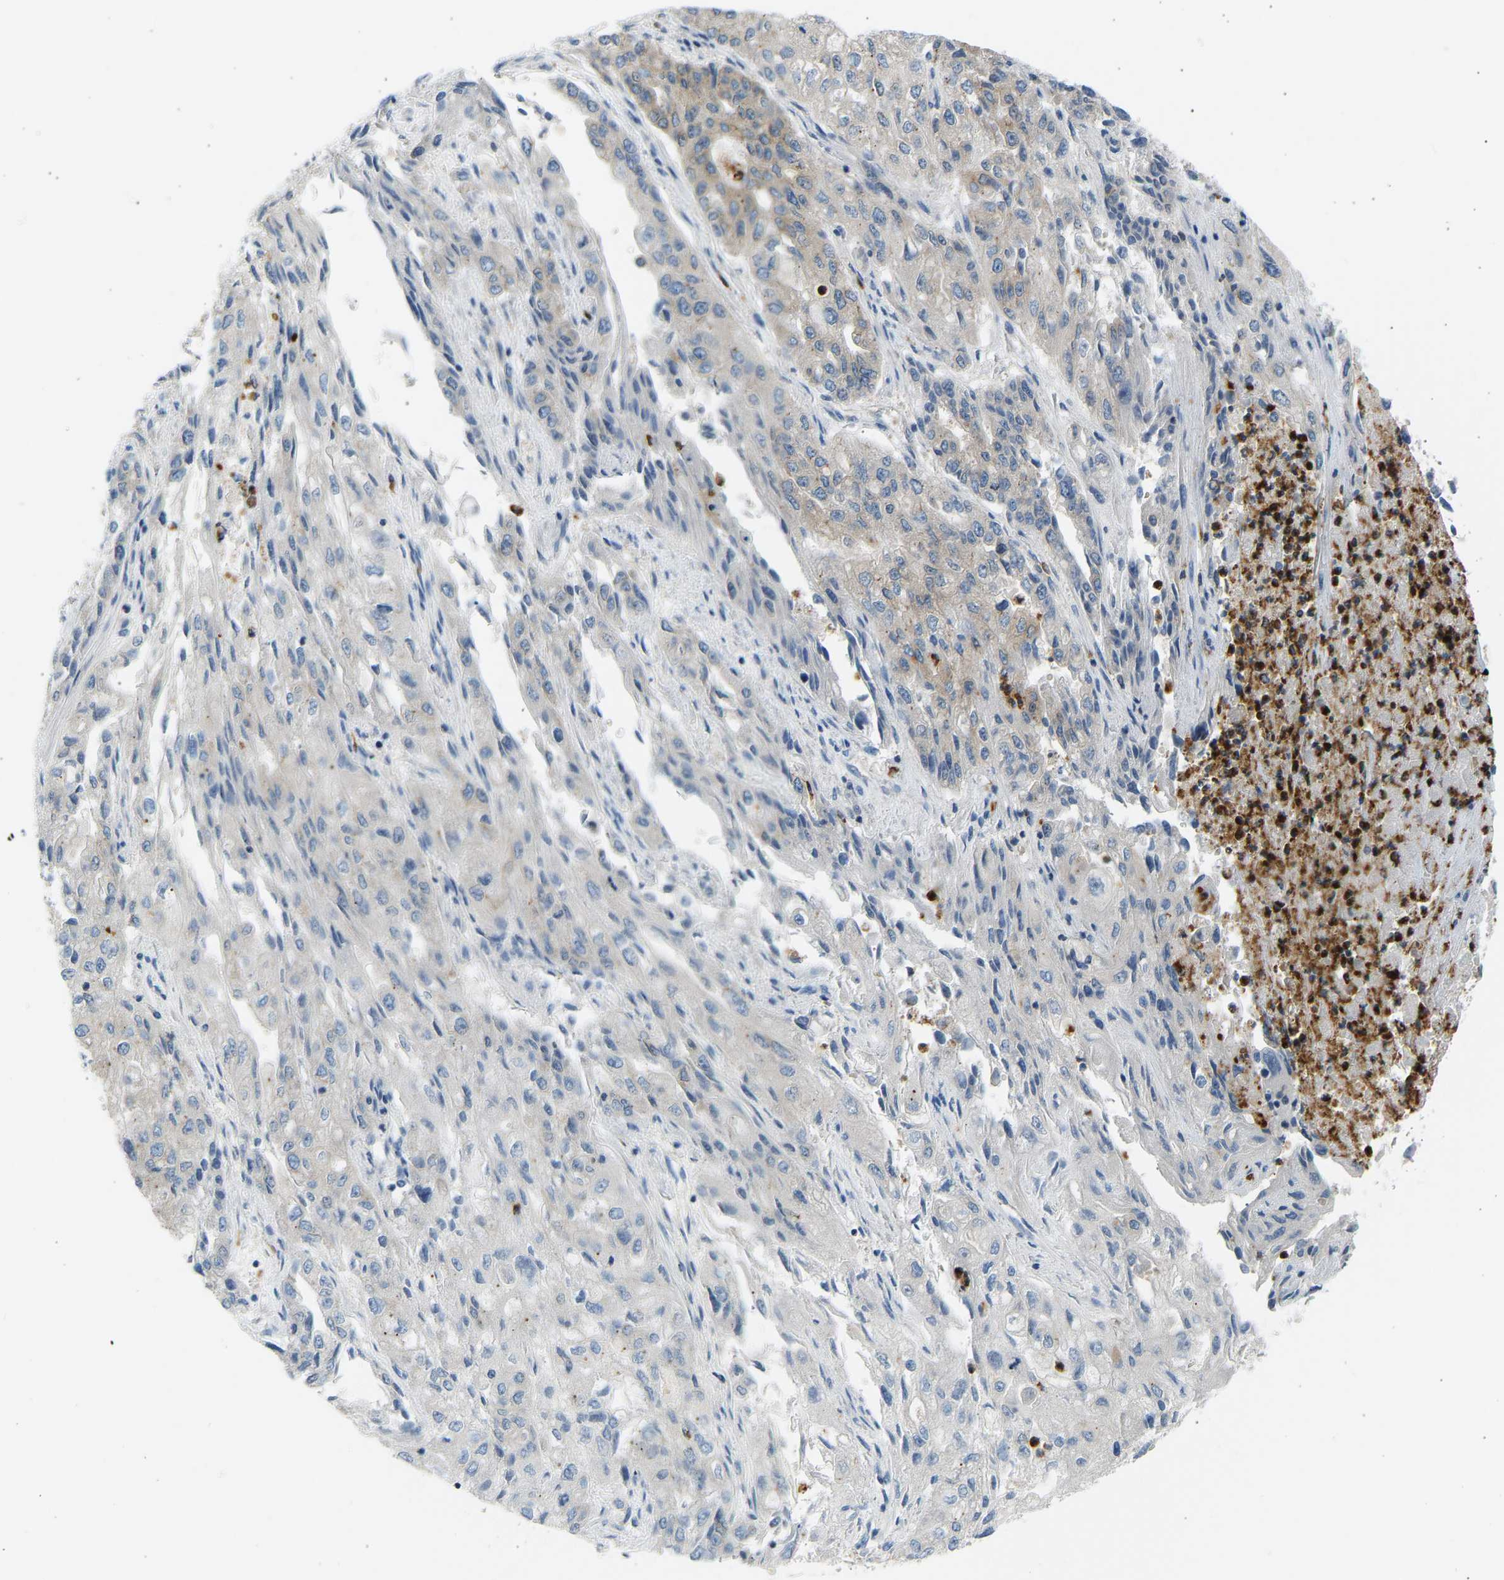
{"staining": {"intensity": "weak", "quantity": "<25%", "location": "cytoplasmic/membranous"}, "tissue": "endometrial cancer", "cell_type": "Tumor cells", "image_type": "cancer", "snomed": [{"axis": "morphology", "description": "Adenocarcinoma, NOS"}, {"axis": "topography", "description": "Endometrium"}], "caption": "Human endometrial cancer stained for a protein using IHC shows no positivity in tumor cells.", "gene": "TRIM50", "patient": {"sex": "female", "age": 49}}